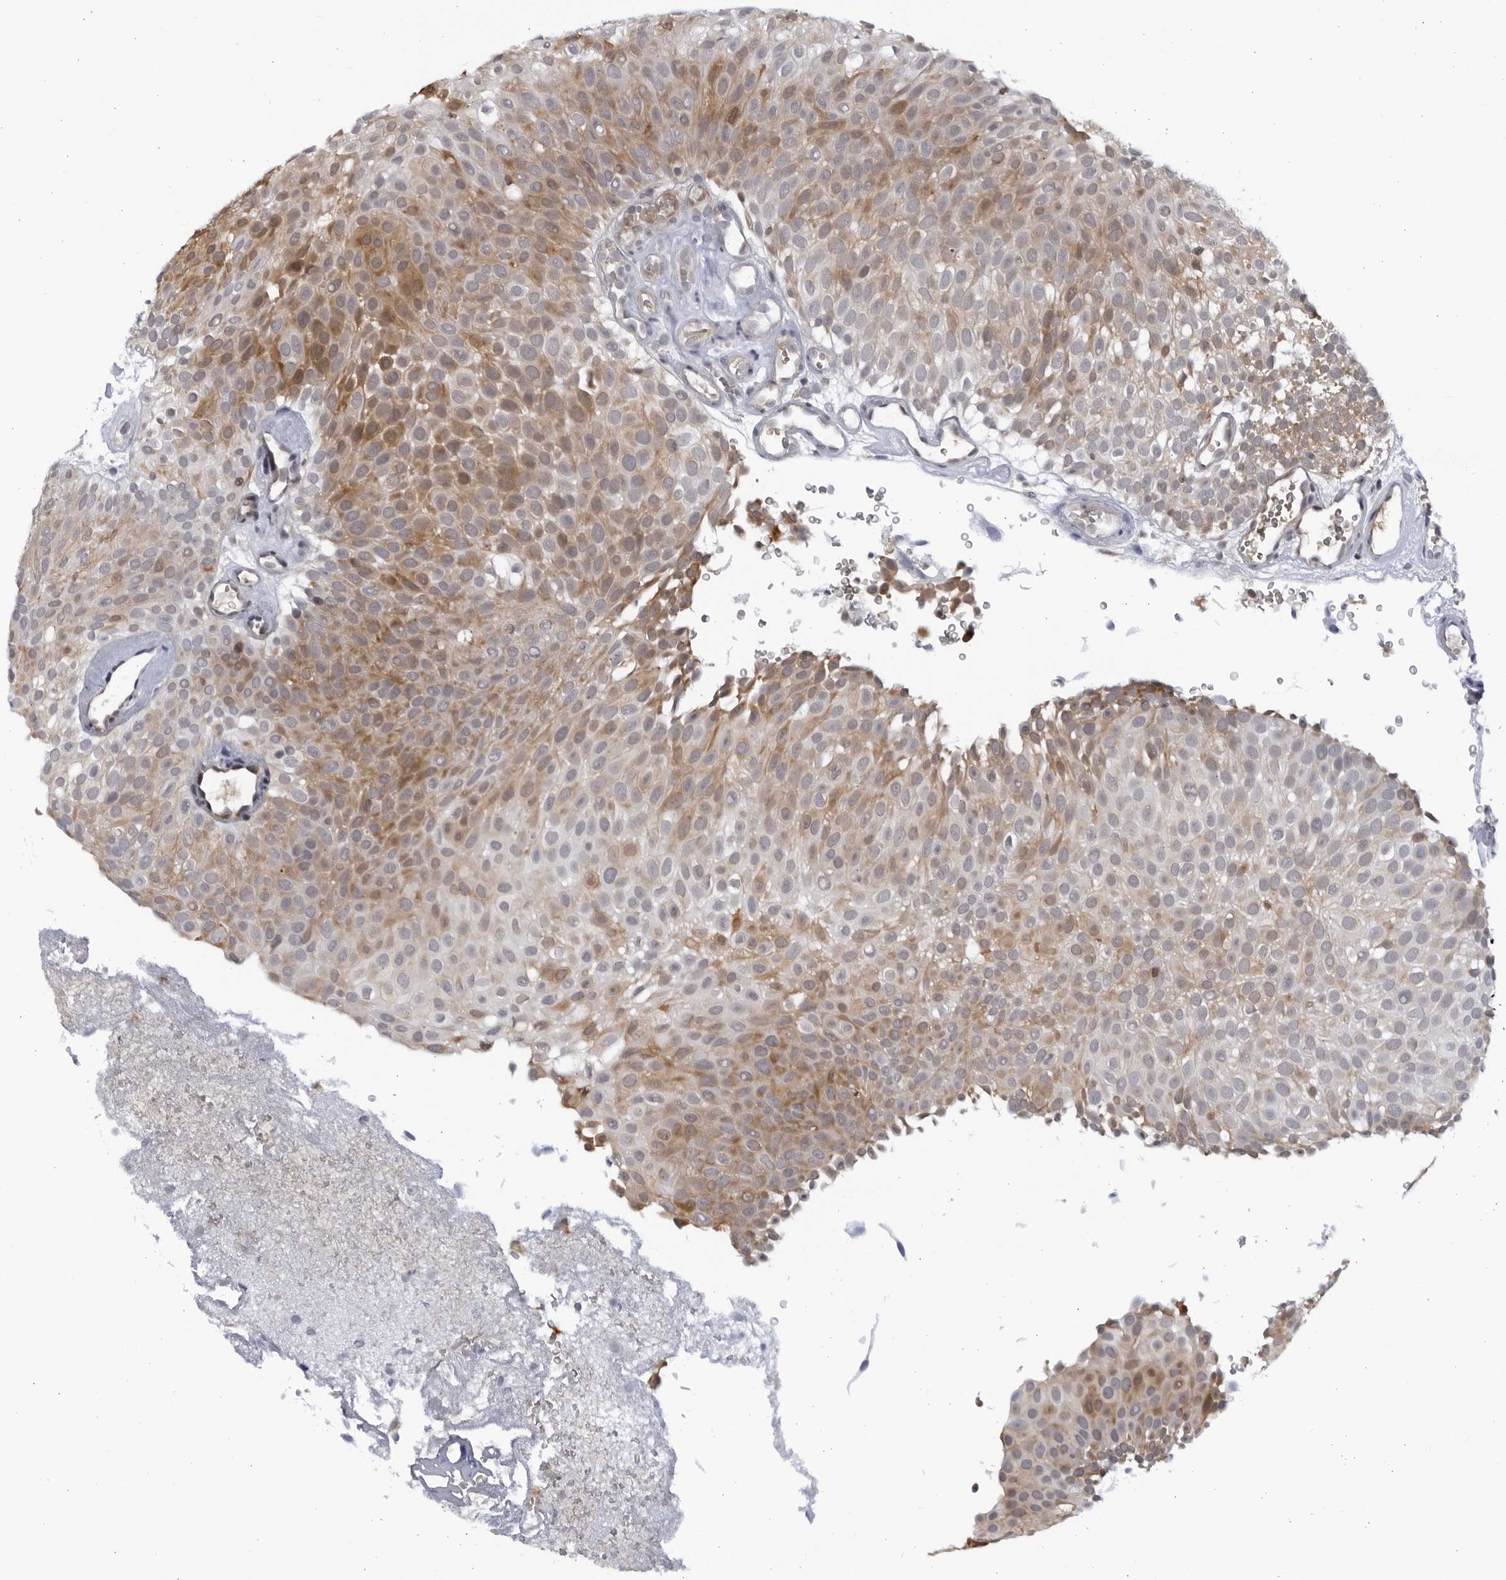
{"staining": {"intensity": "moderate", "quantity": ">75%", "location": "cytoplasmic/membranous"}, "tissue": "urothelial cancer", "cell_type": "Tumor cells", "image_type": "cancer", "snomed": [{"axis": "morphology", "description": "Urothelial carcinoma, Low grade"}, {"axis": "topography", "description": "Urinary bladder"}], "caption": "IHC histopathology image of neoplastic tissue: urothelial cancer stained using immunohistochemistry (IHC) exhibits medium levels of moderate protein expression localized specifically in the cytoplasmic/membranous of tumor cells, appearing as a cytoplasmic/membranous brown color.", "gene": "SLC25A22", "patient": {"sex": "male", "age": 78}}